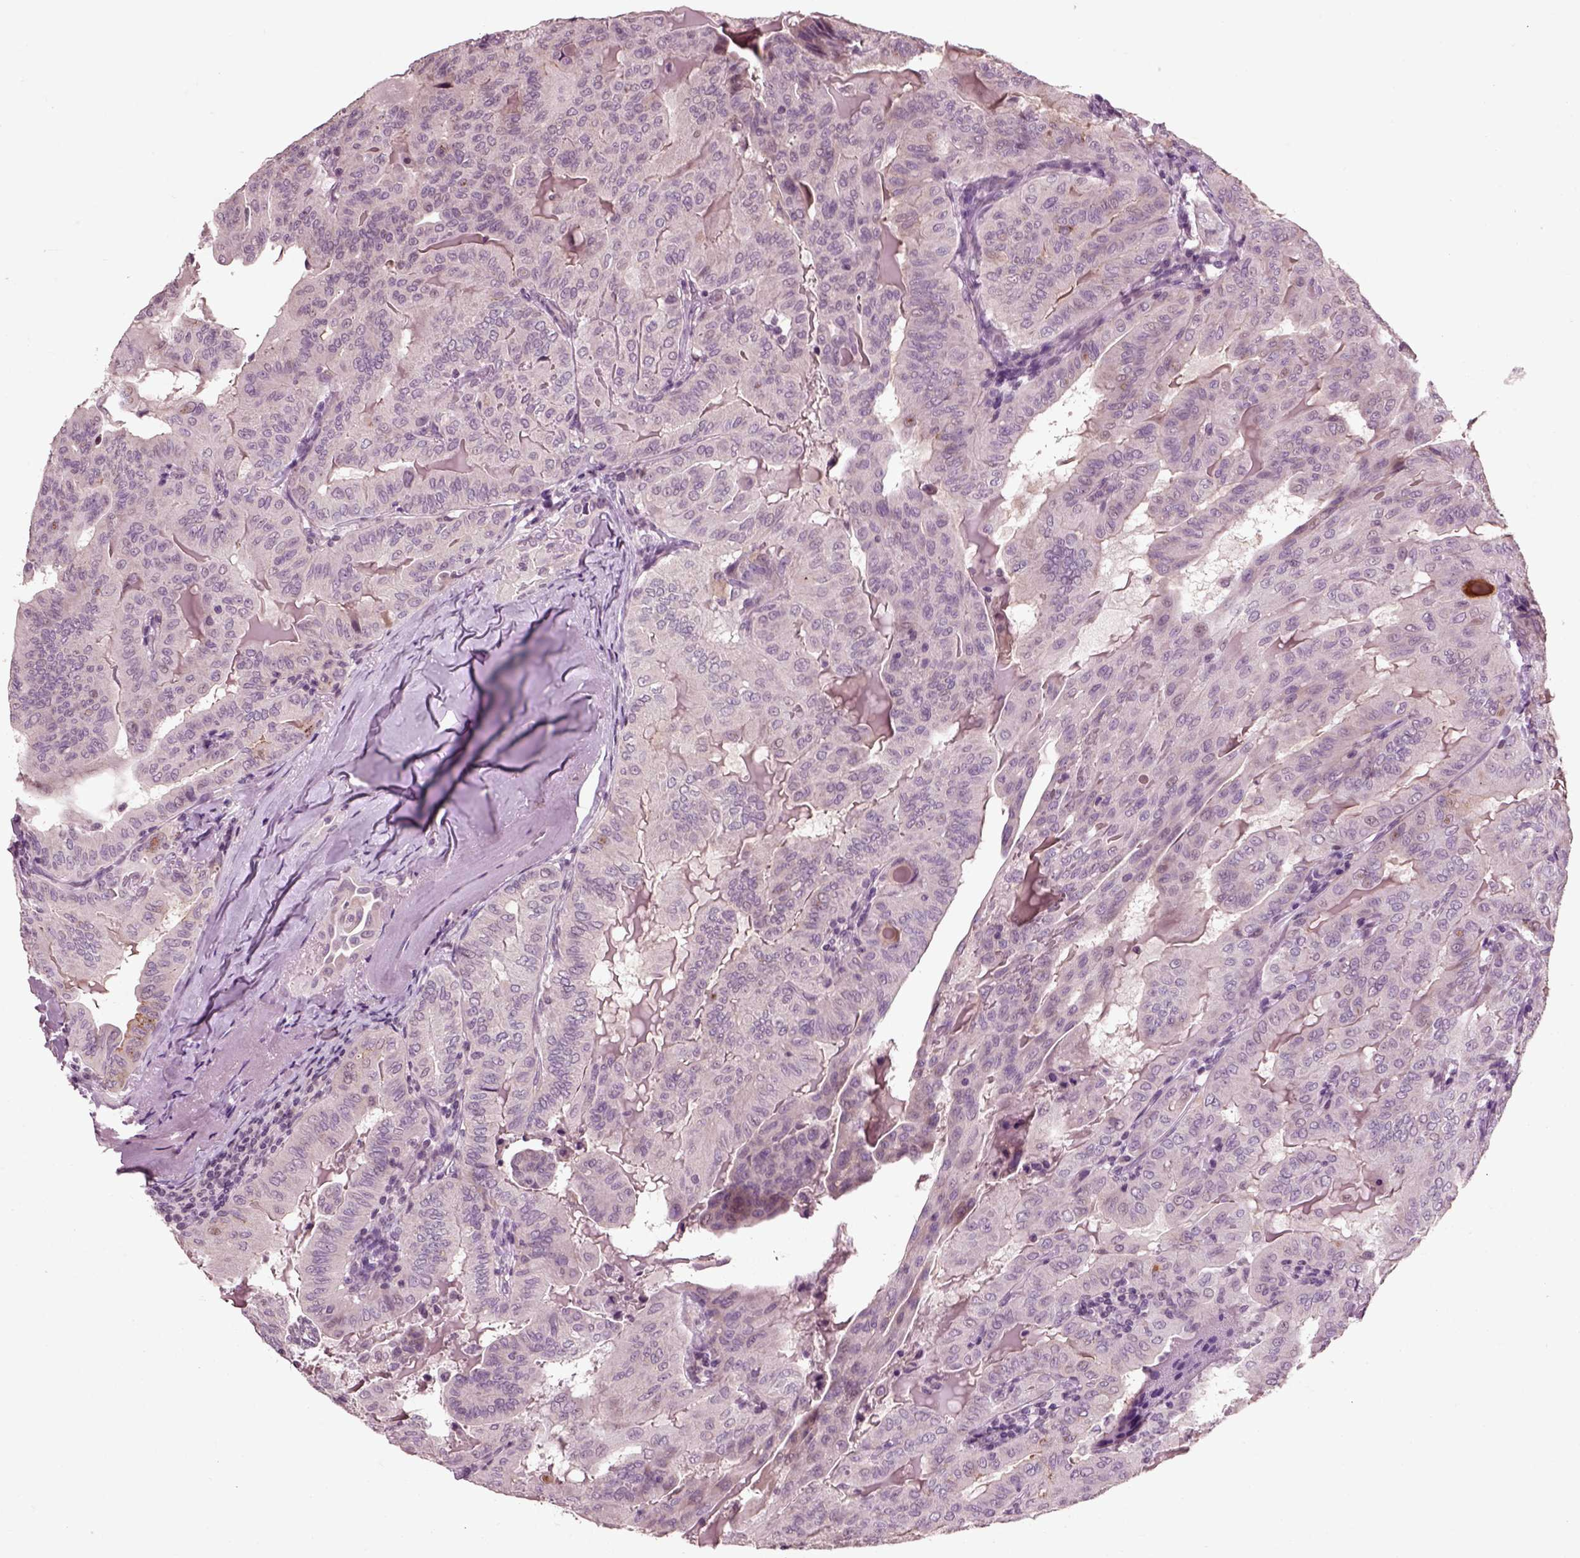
{"staining": {"intensity": "negative", "quantity": "none", "location": "none"}, "tissue": "thyroid cancer", "cell_type": "Tumor cells", "image_type": "cancer", "snomed": [{"axis": "morphology", "description": "Papillary adenocarcinoma, NOS"}, {"axis": "topography", "description": "Thyroid gland"}], "caption": "Immunohistochemistry image of neoplastic tissue: papillary adenocarcinoma (thyroid) stained with DAB displays no significant protein staining in tumor cells.", "gene": "CHGB", "patient": {"sex": "female", "age": 68}}